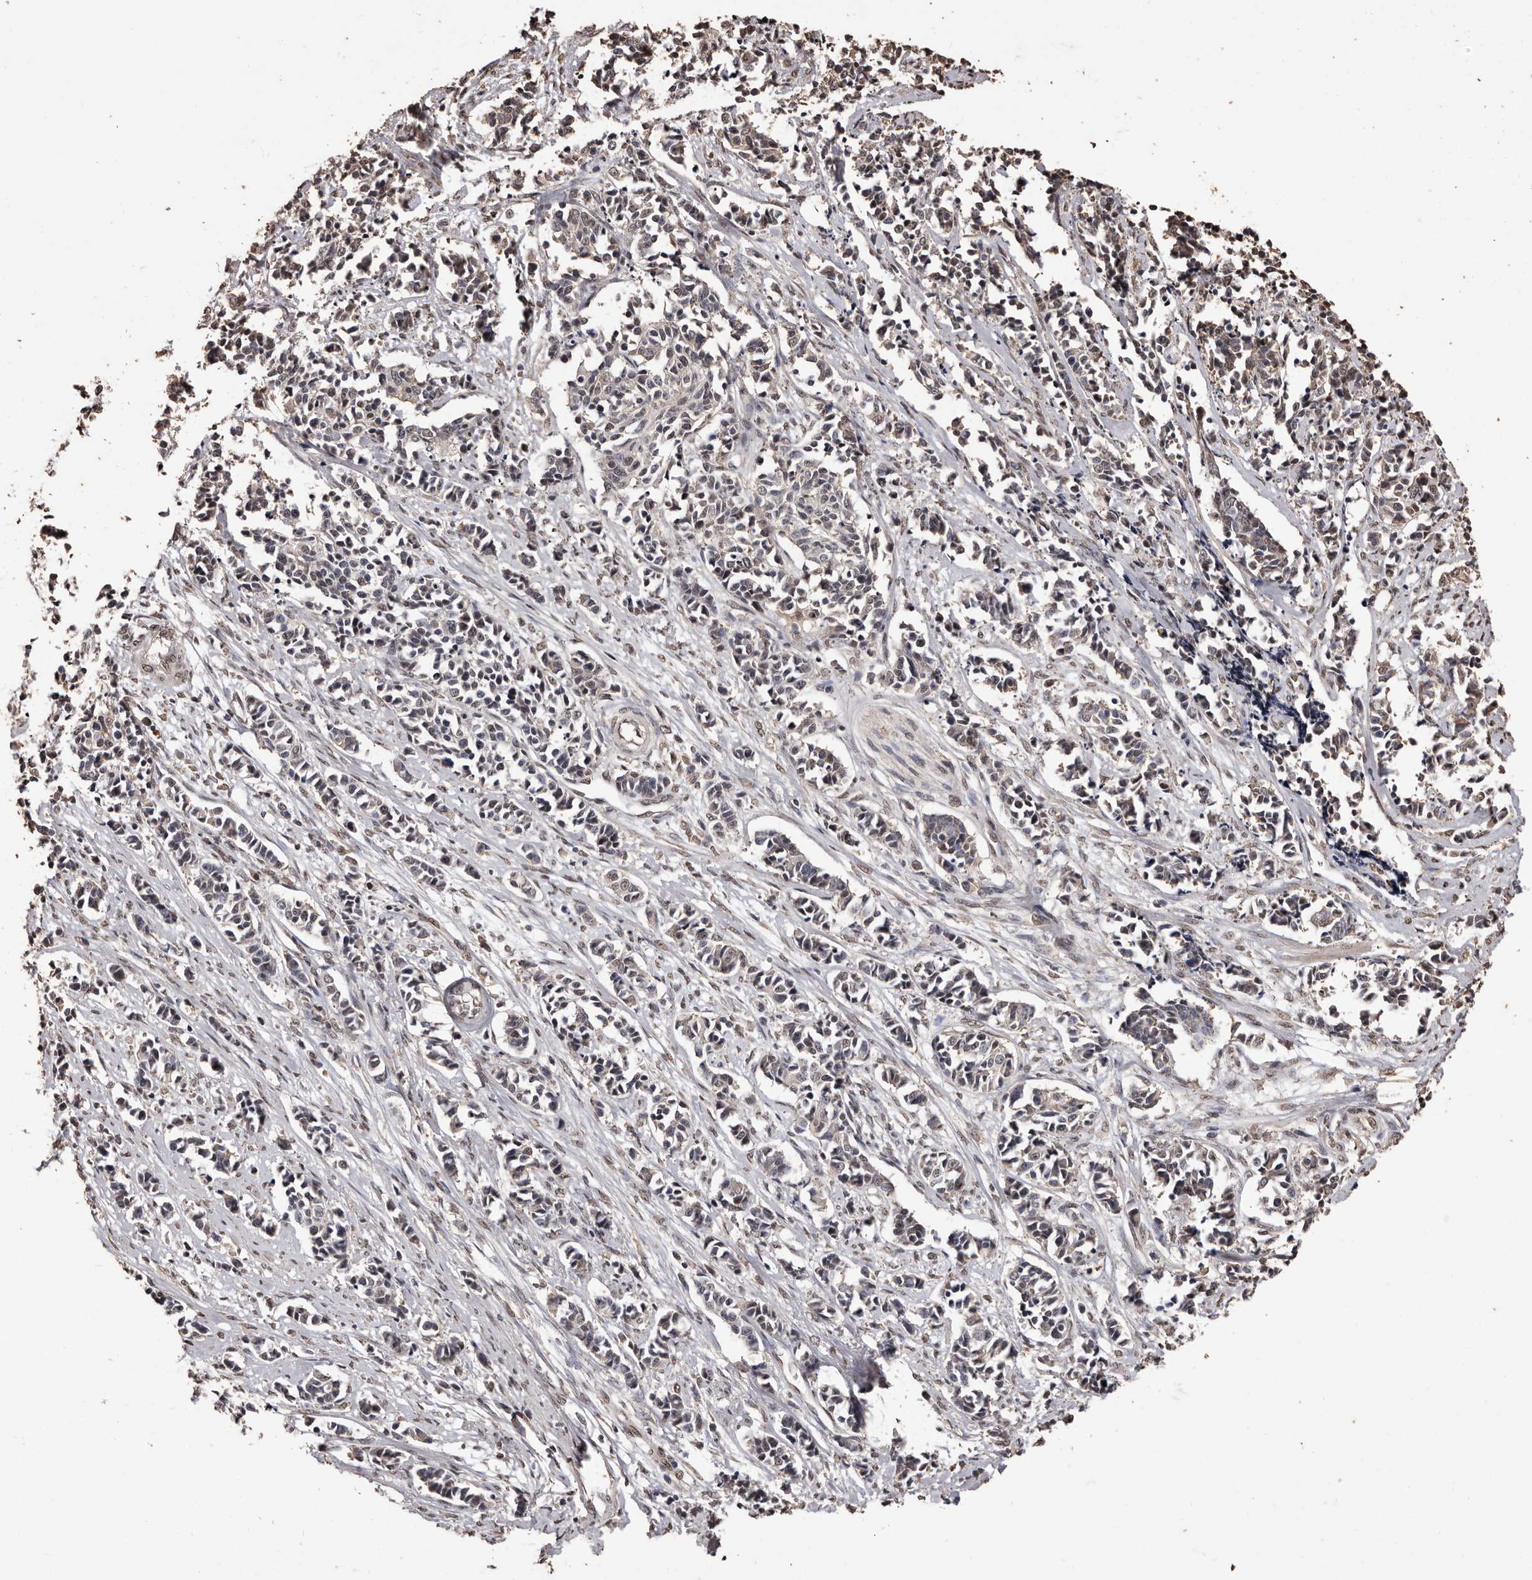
{"staining": {"intensity": "weak", "quantity": "<25%", "location": "cytoplasmic/membranous"}, "tissue": "cervical cancer", "cell_type": "Tumor cells", "image_type": "cancer", "snomed": [{"axis": "morphology", "description": "Normal tissue, NOS"}, {"axis": "morphology", "description": "Squamous cell carcinoma, NOS"}, {"axis": "topography", "description": "Cervix"}], "caption": "DAB (3,3'-diaminobenzidine) immunohistochemical staining of human cervical squamous cell carcinoma displays no significant expression in tumor cells.", "gene": "NAV1", "patient": {"sex": "female", "age": 35}}